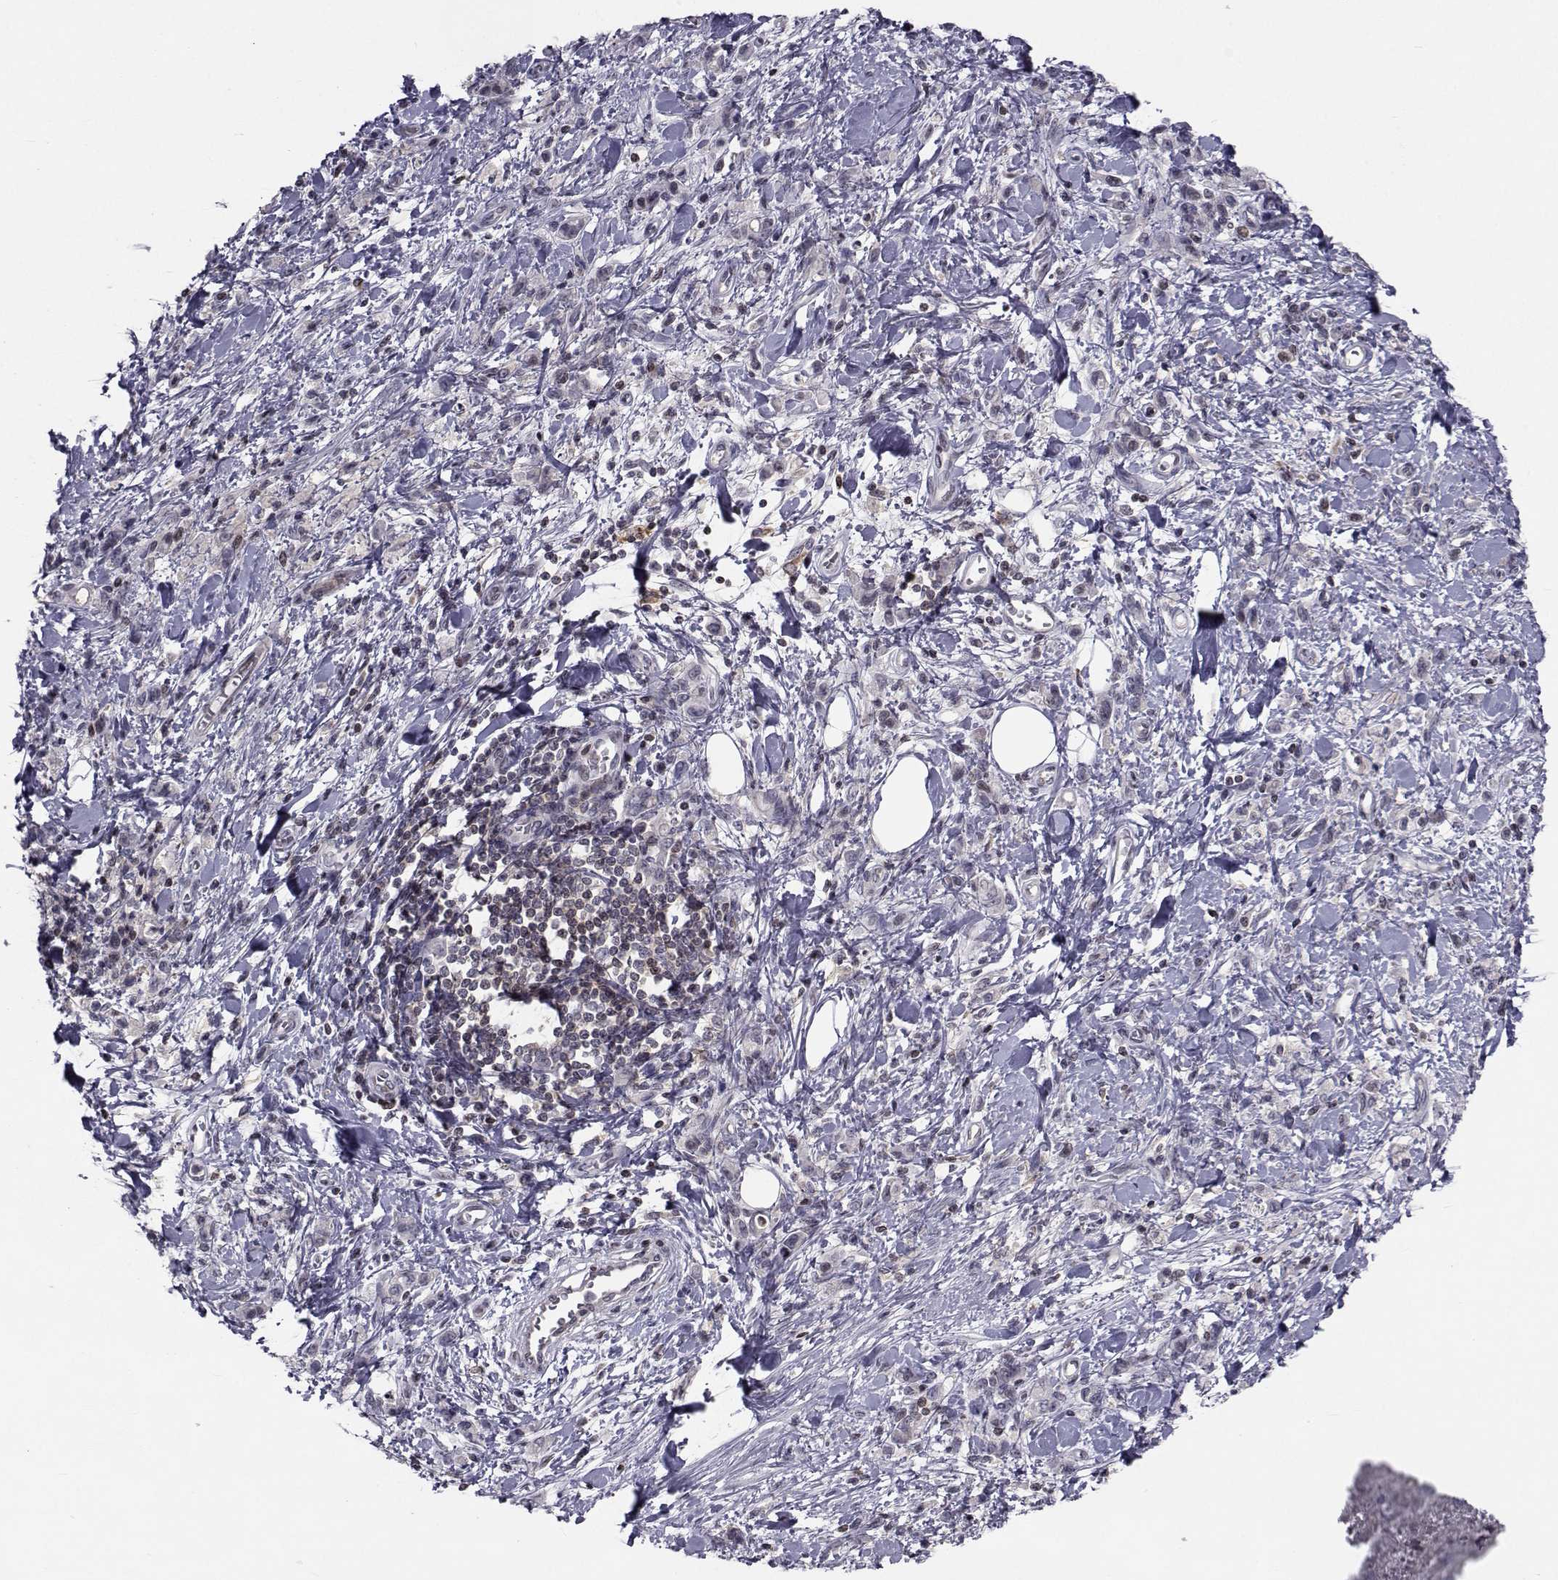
{"staining": {"intensity": "negative", "quantity": "none", "location": "none"}, "tissue": "stomach cancer", "cell_type": "Tumor cells", "image_type": "cancer", "snomed": [{"axis": "morphology", "description": "Adenocarcinoma, NOS"}, {"axis": "topography", "description": "Stomach"}], "caption": "DAB (3,3'-diaminobenzidine) immunohistochemical staining of adenocarcinoma (stomach) exhibits no significant positivity in tumor cells. (DAB immunohistochemistry (IHC), high magnification).", "gene": "PCP4L1", "patient": {"sex": "male", "age": 77}}